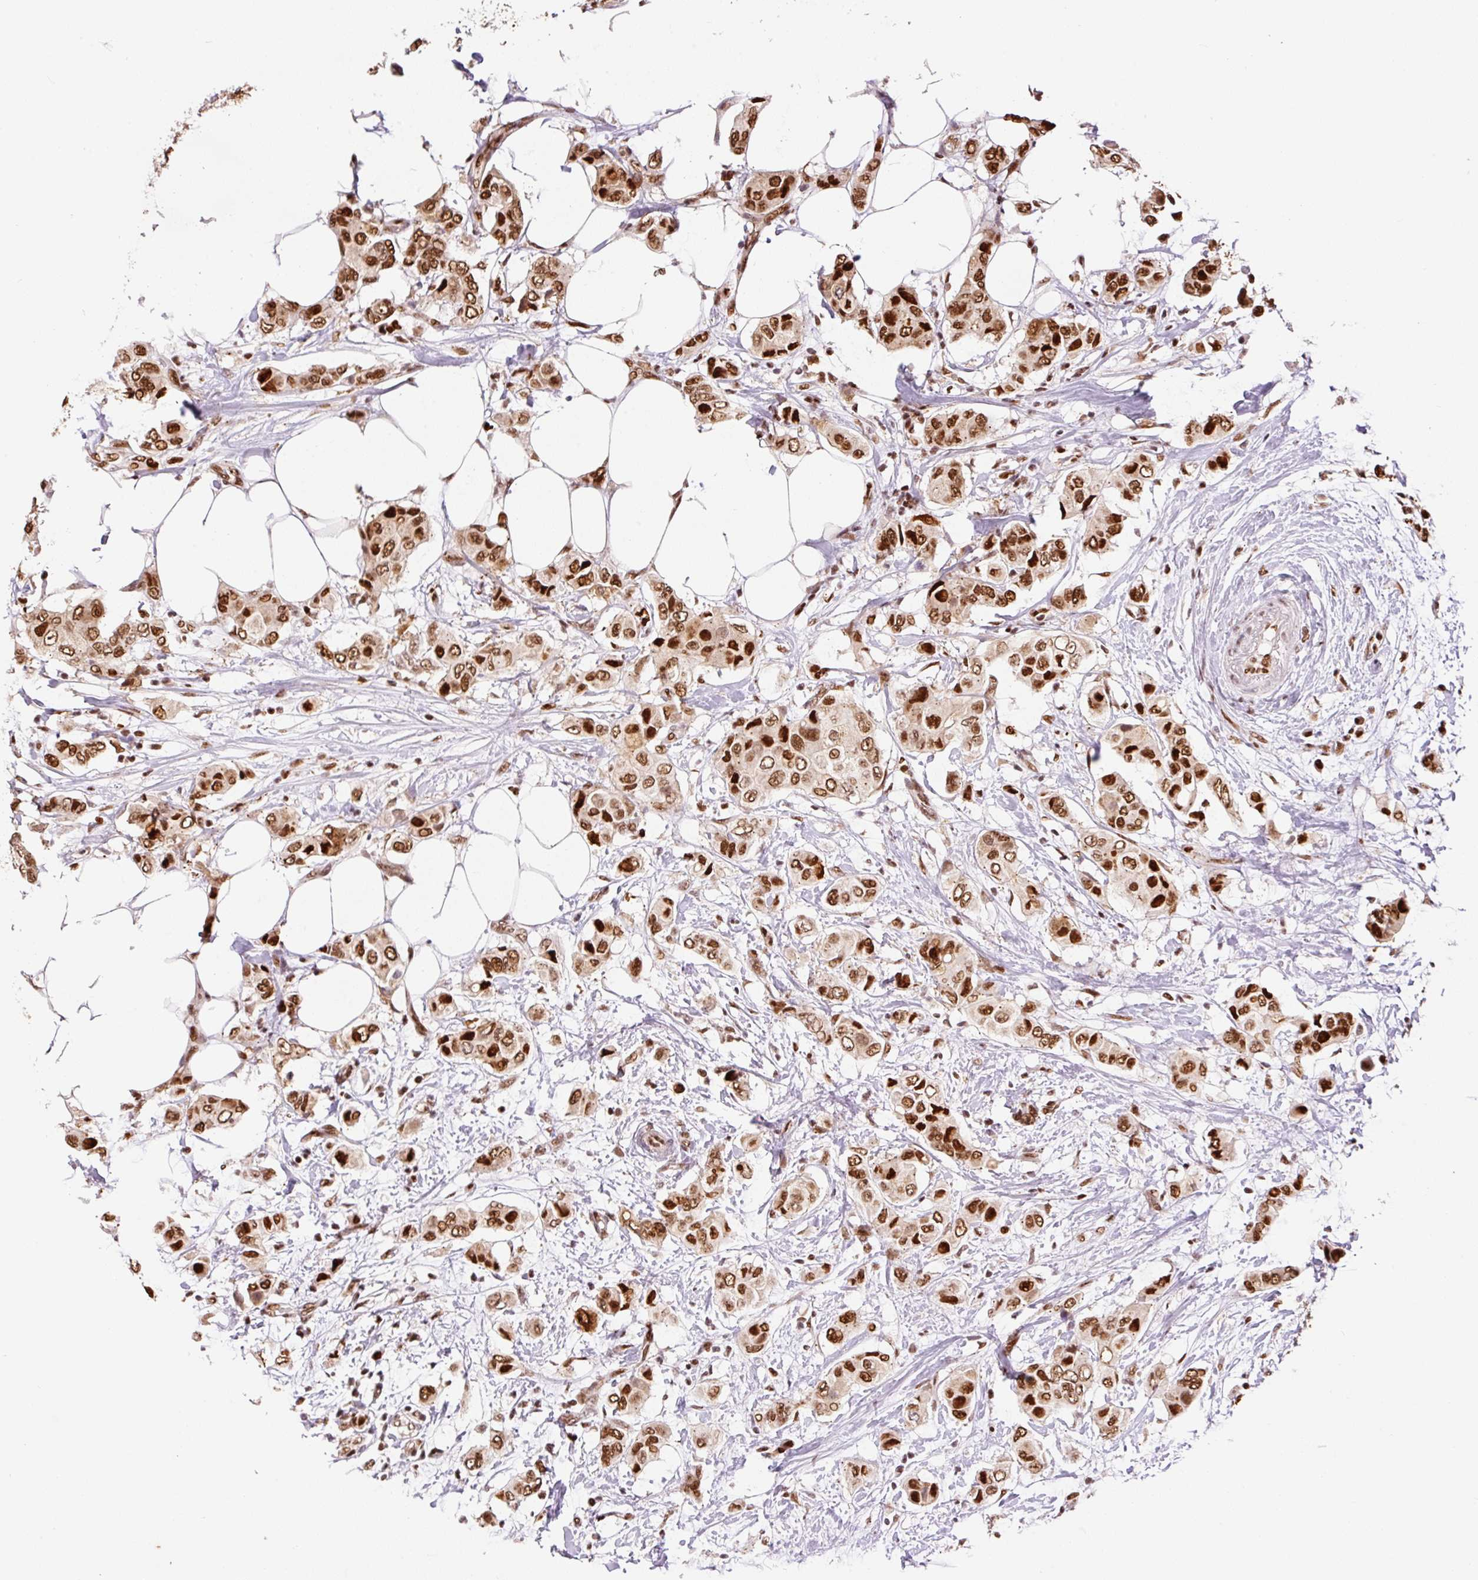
{"staining": {"intensity": "strong", "quantity": ">75%", "location": "nuclear"}, "tissue": "breast cancer", "cell_type": "Tumor cells", "image_type": "cancer", "snomed": [{"axis": "morphology", "description": "Lobular carcinoma"}, {"axis": "topography", "description": "Breast"}], "caption": "This image shows immunohistochemistry staining of human breast cancer (lobular carcinoma), with high strong nuclear expression in approximately >75% of tumor cells.", "gene": "GPR139", "patient": {"sex": "female", "age": 51}}